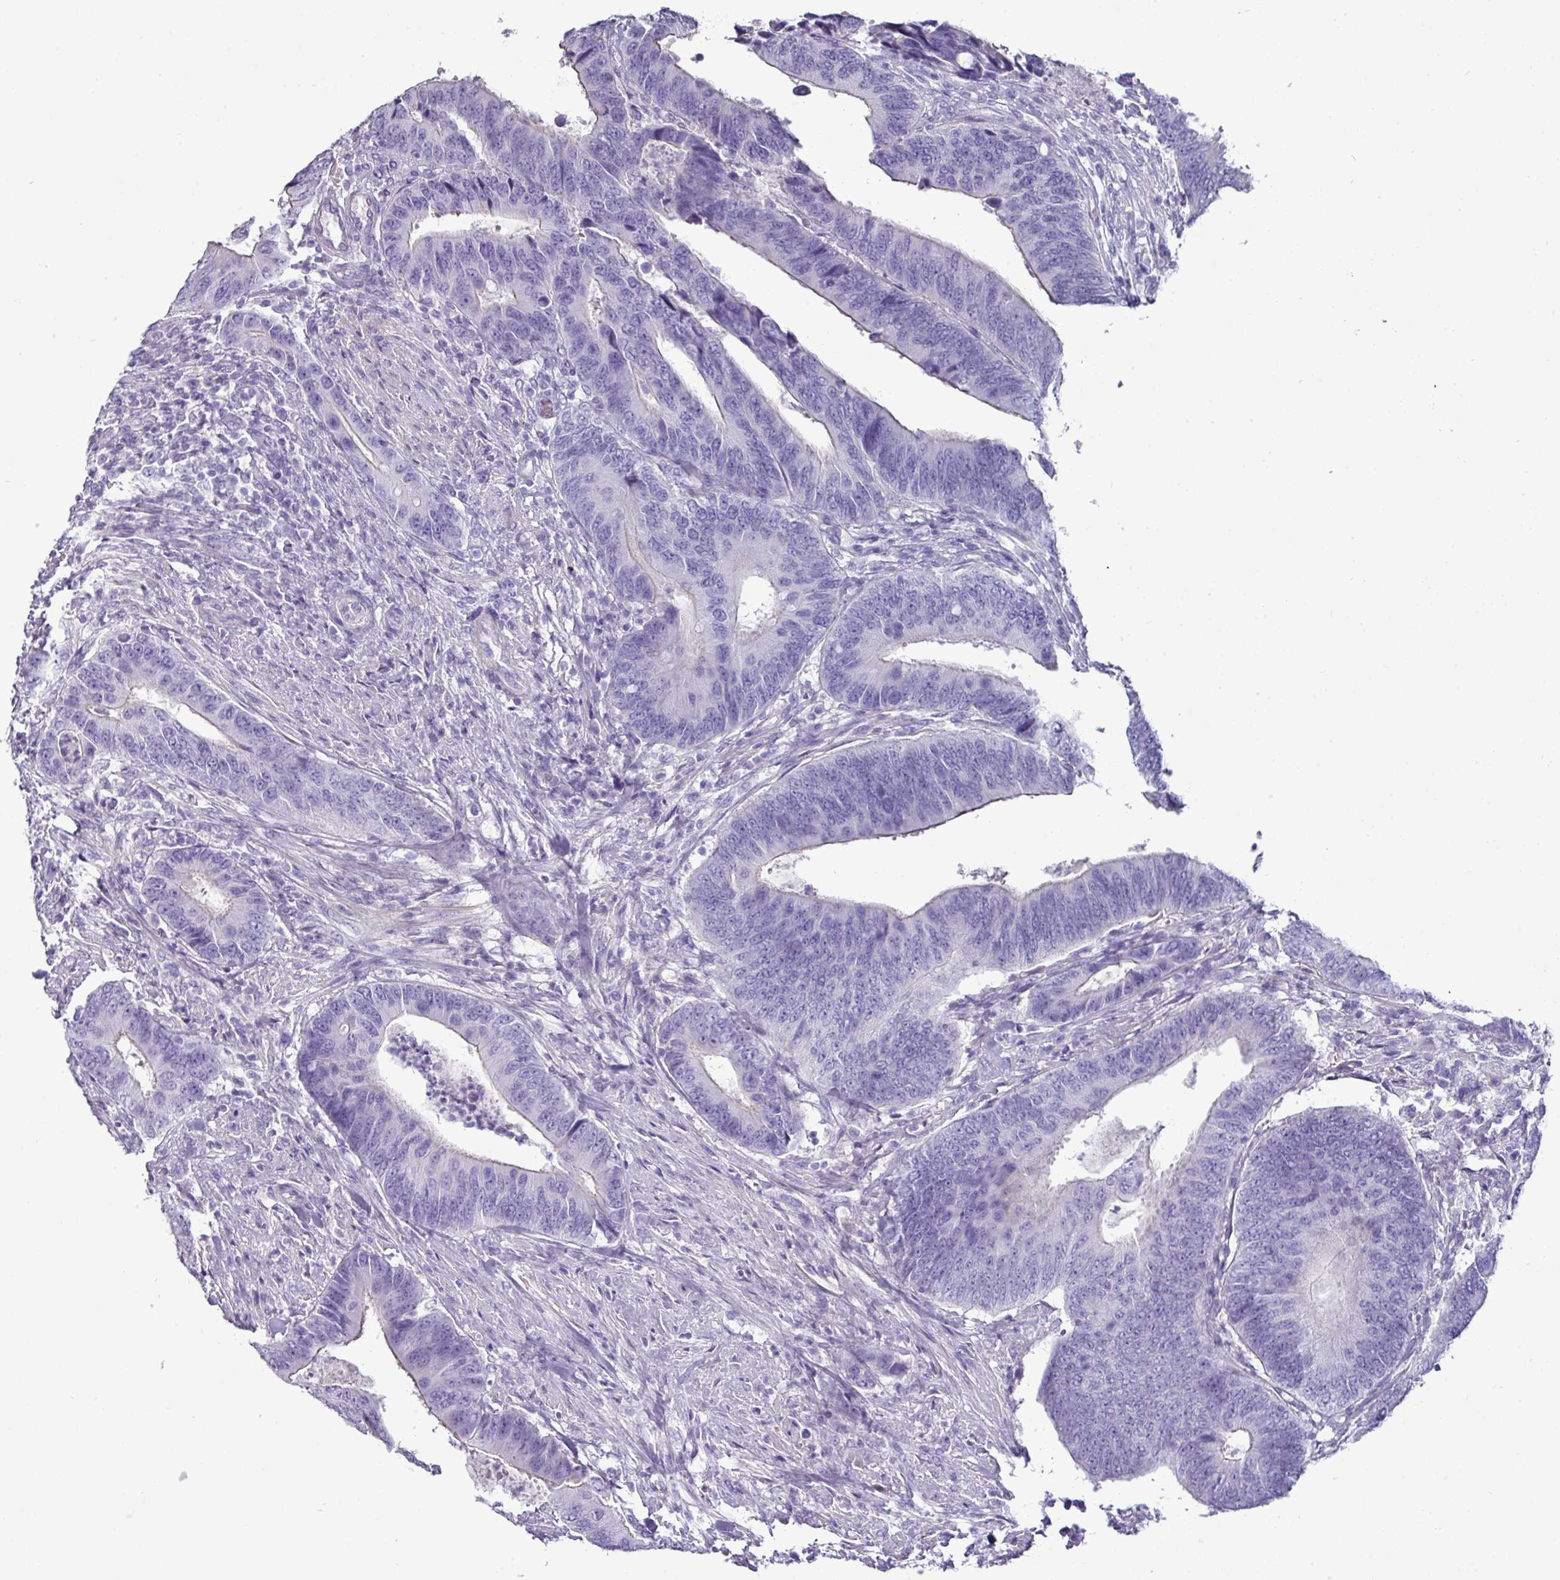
{"staining": {"intensity": "negative", "quantity": "none", "location": "none"}, "tissue": "colorectal cancer", "cell_type": "Tumor cells", "image_type": "cancer", "snomed": [{"axis": "morphology", "description": "Adenocarcinoma, NOS"}, {"axis": "topography", "description": "Colon"}], "caption": "Colorectal cancer (adenocarcinoma) was stained to show a protein in brown. There is no significant positivity in tumor cells.", "gene": "GSTA3", "patient": {"sex": "male", "age": 87}}